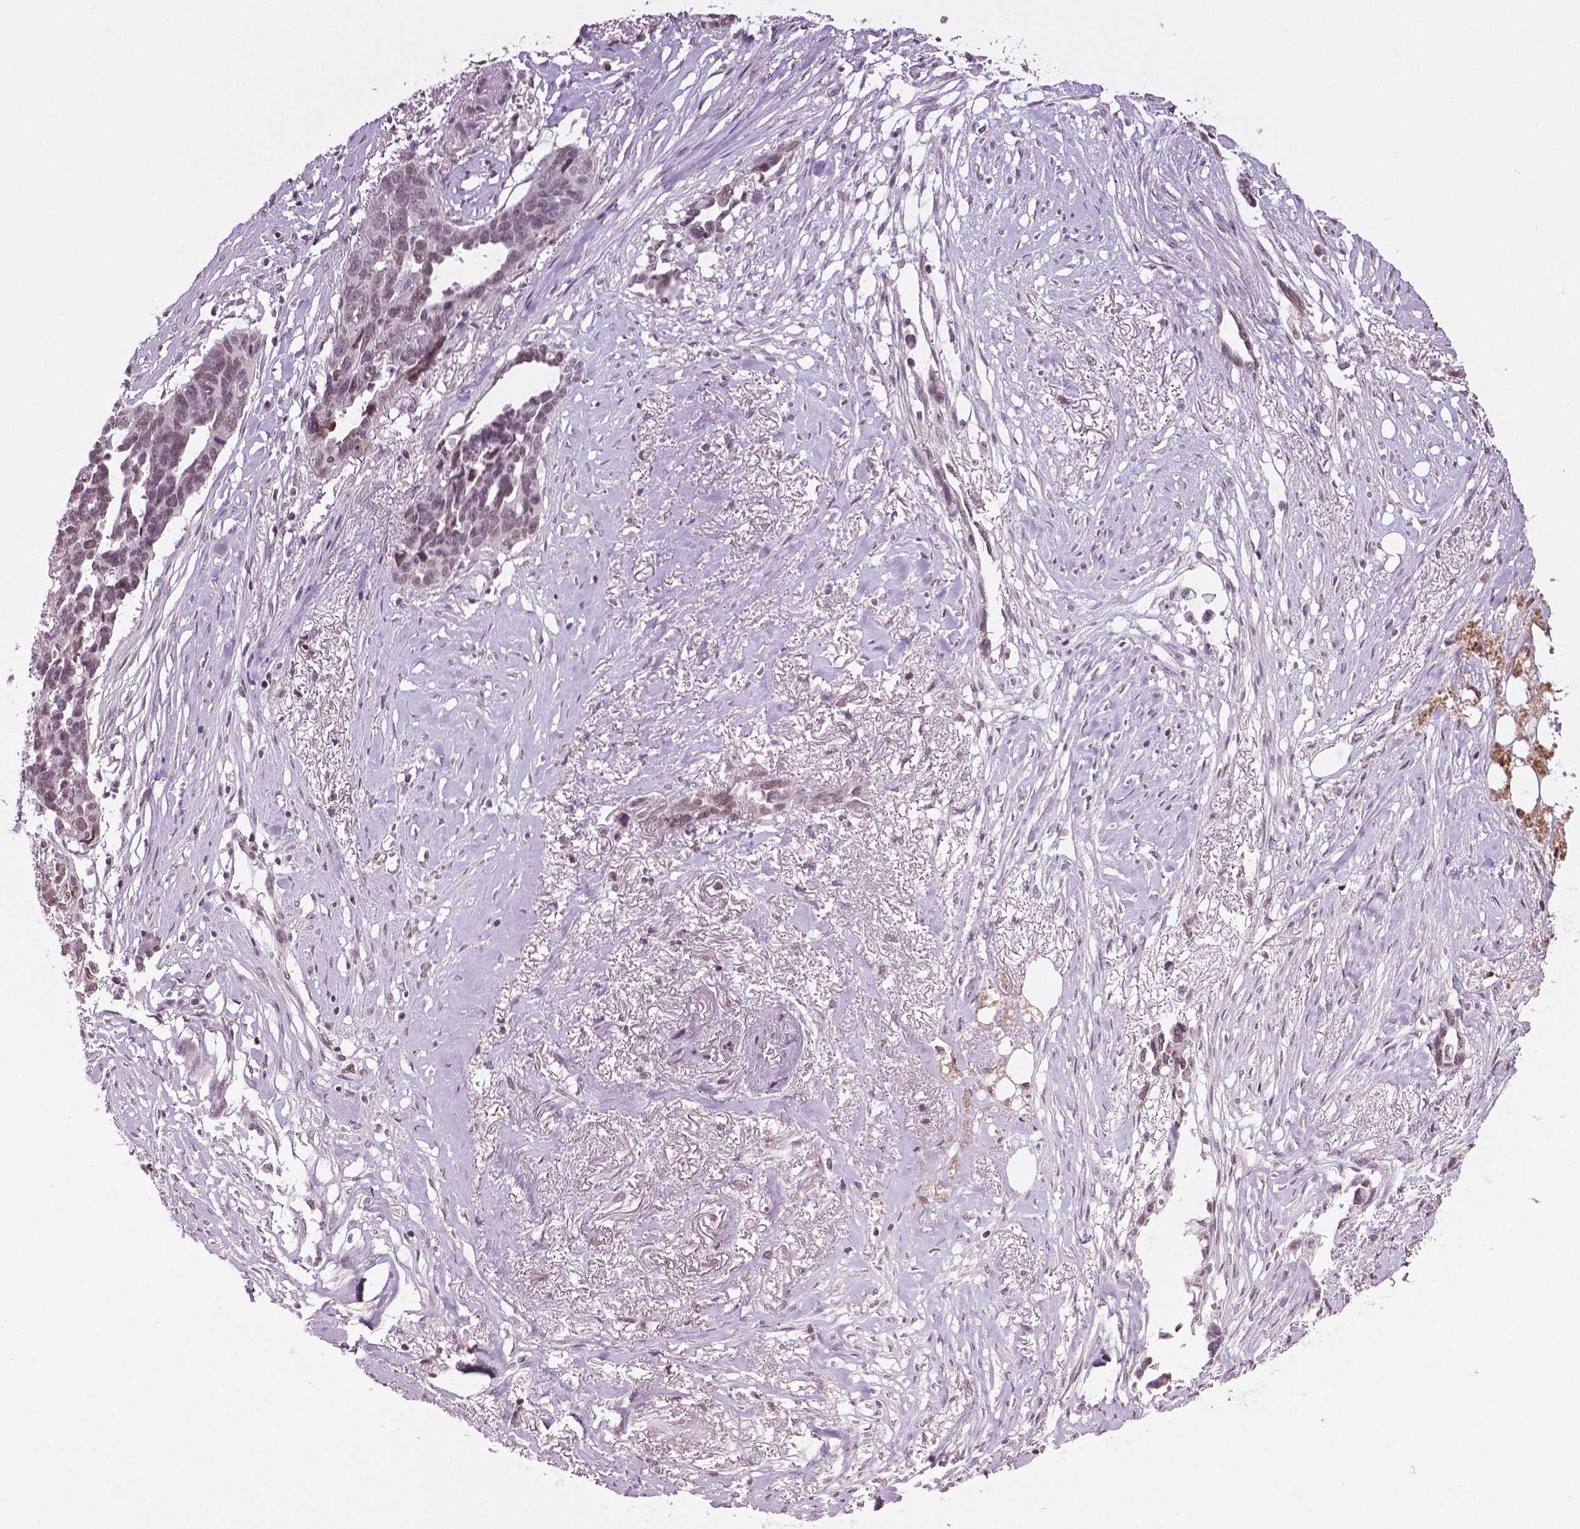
{"staining": {"intensity": "weak", "quantity": ">75%", "location": "nuclear"}, "tissue": "ovarian cancer", "cell_type": "Tumor cells", "image_type": "cancer", "snomed": [{"axis": "morphology", "description": "Cystadenocarcinoma, serous, NOS"}, {"axis": "topography", "description": "Ovary"}], "caption": "Protein expression analysis of serous cystadenocarcinoma (ovarian) shows weak nuclear expression in about >75% of tumor cells. (Brightfield microscopy of DAB IHC at high magnification).", "gene": "DLX5", "patient": {"sex": "female", "age": 69}}